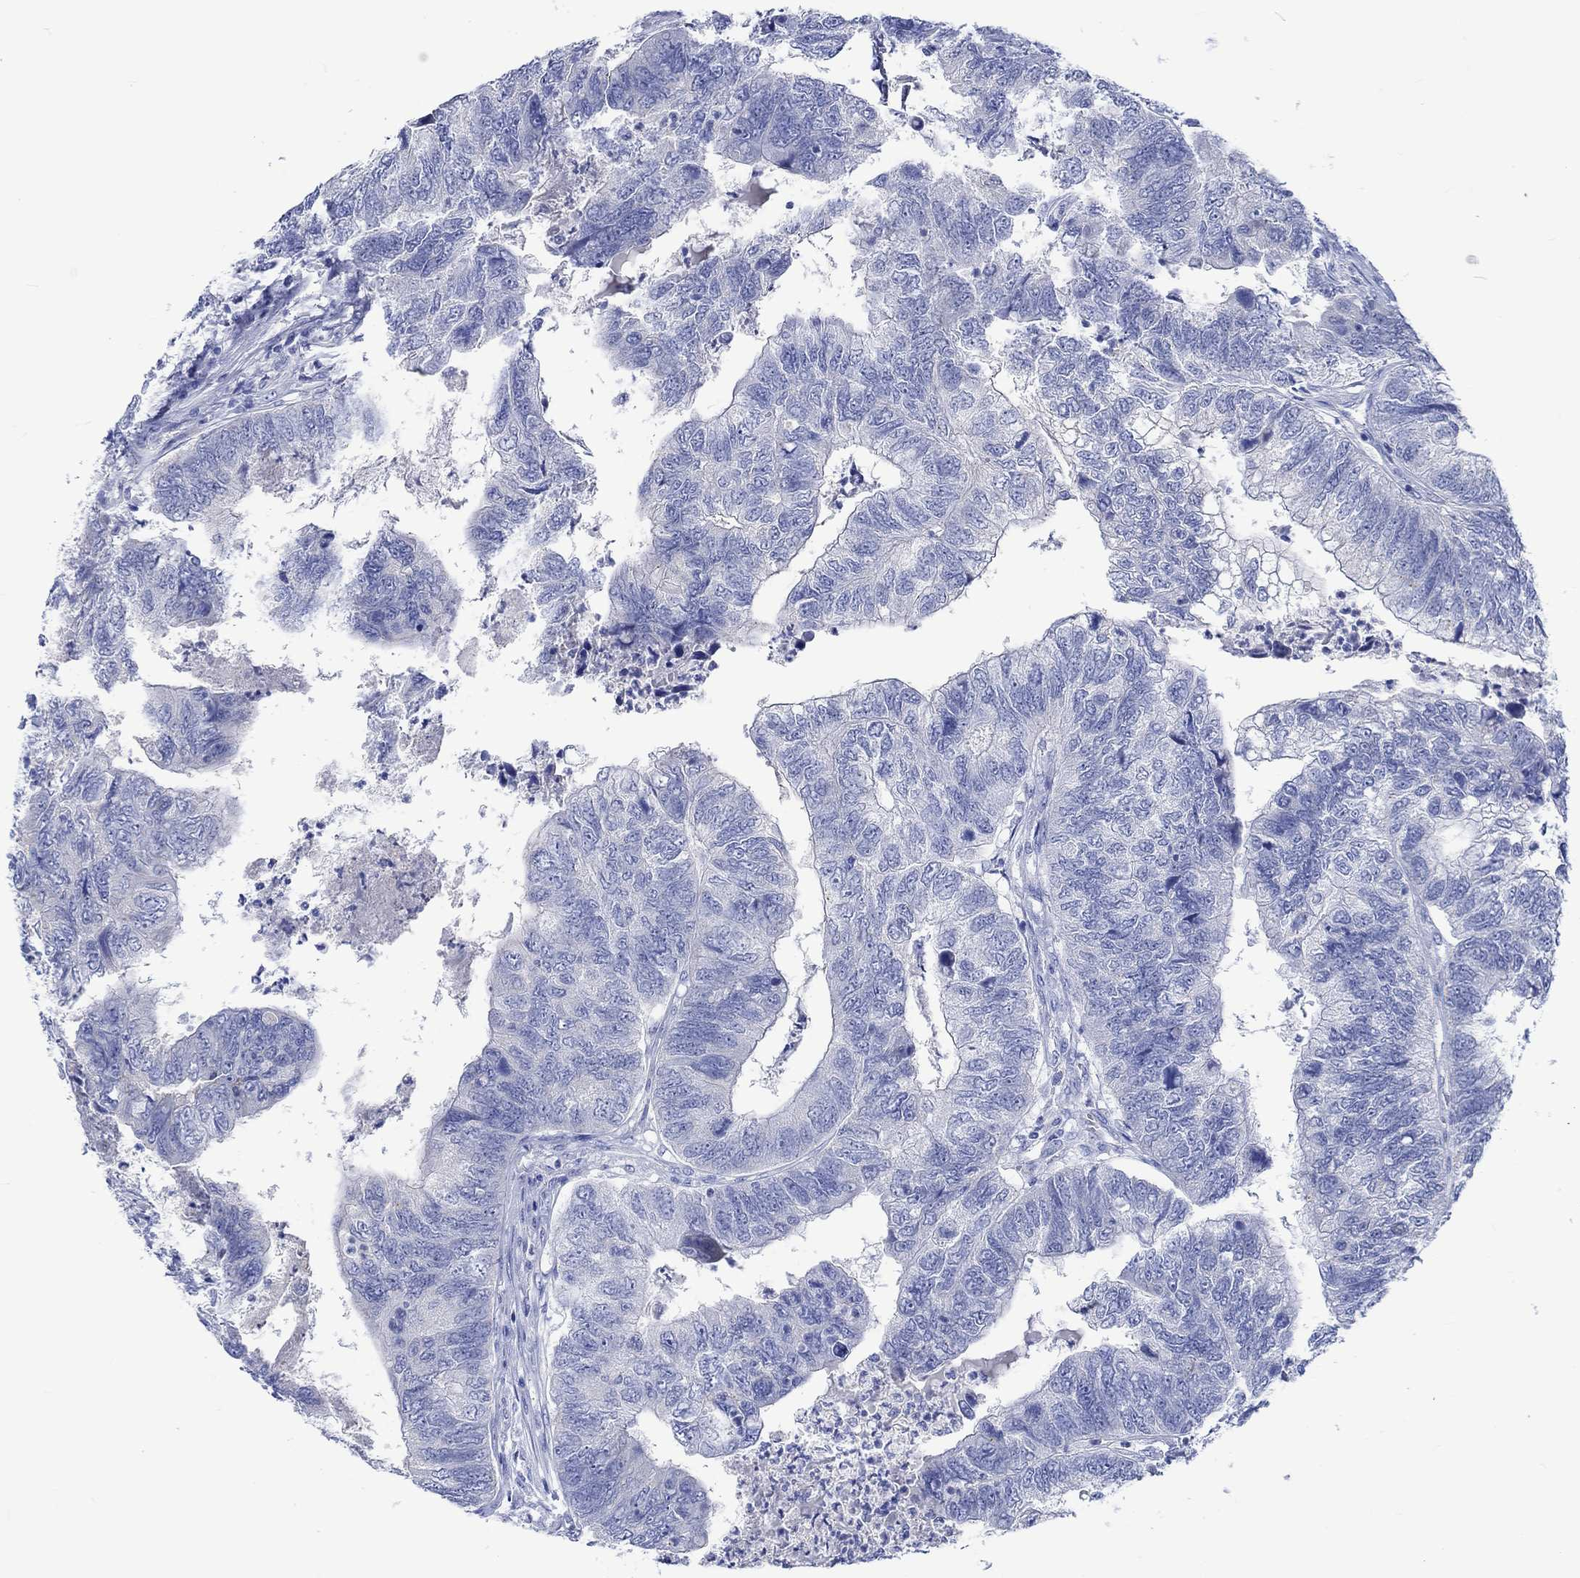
{"staining": {"intensity": "negative", "quantity": "none", "location": "none"}, "tissue": "colorectal cancer", "cell_type": "Tumor cells", "image_type": "cancer", "snomed": [{"axis": "morphology", "description": "Adenocarcinoma, NOS"}, {"axis": "topography", "description": "Colon"}], "caption": "Human colorectal cancer (adenocarcinoma) stained for a protein using immunohistochemistry (IHC) displays no positivity in tumor cells.", "gene": "CPLX2", "patient": {"sex": "female", "age": 67}}